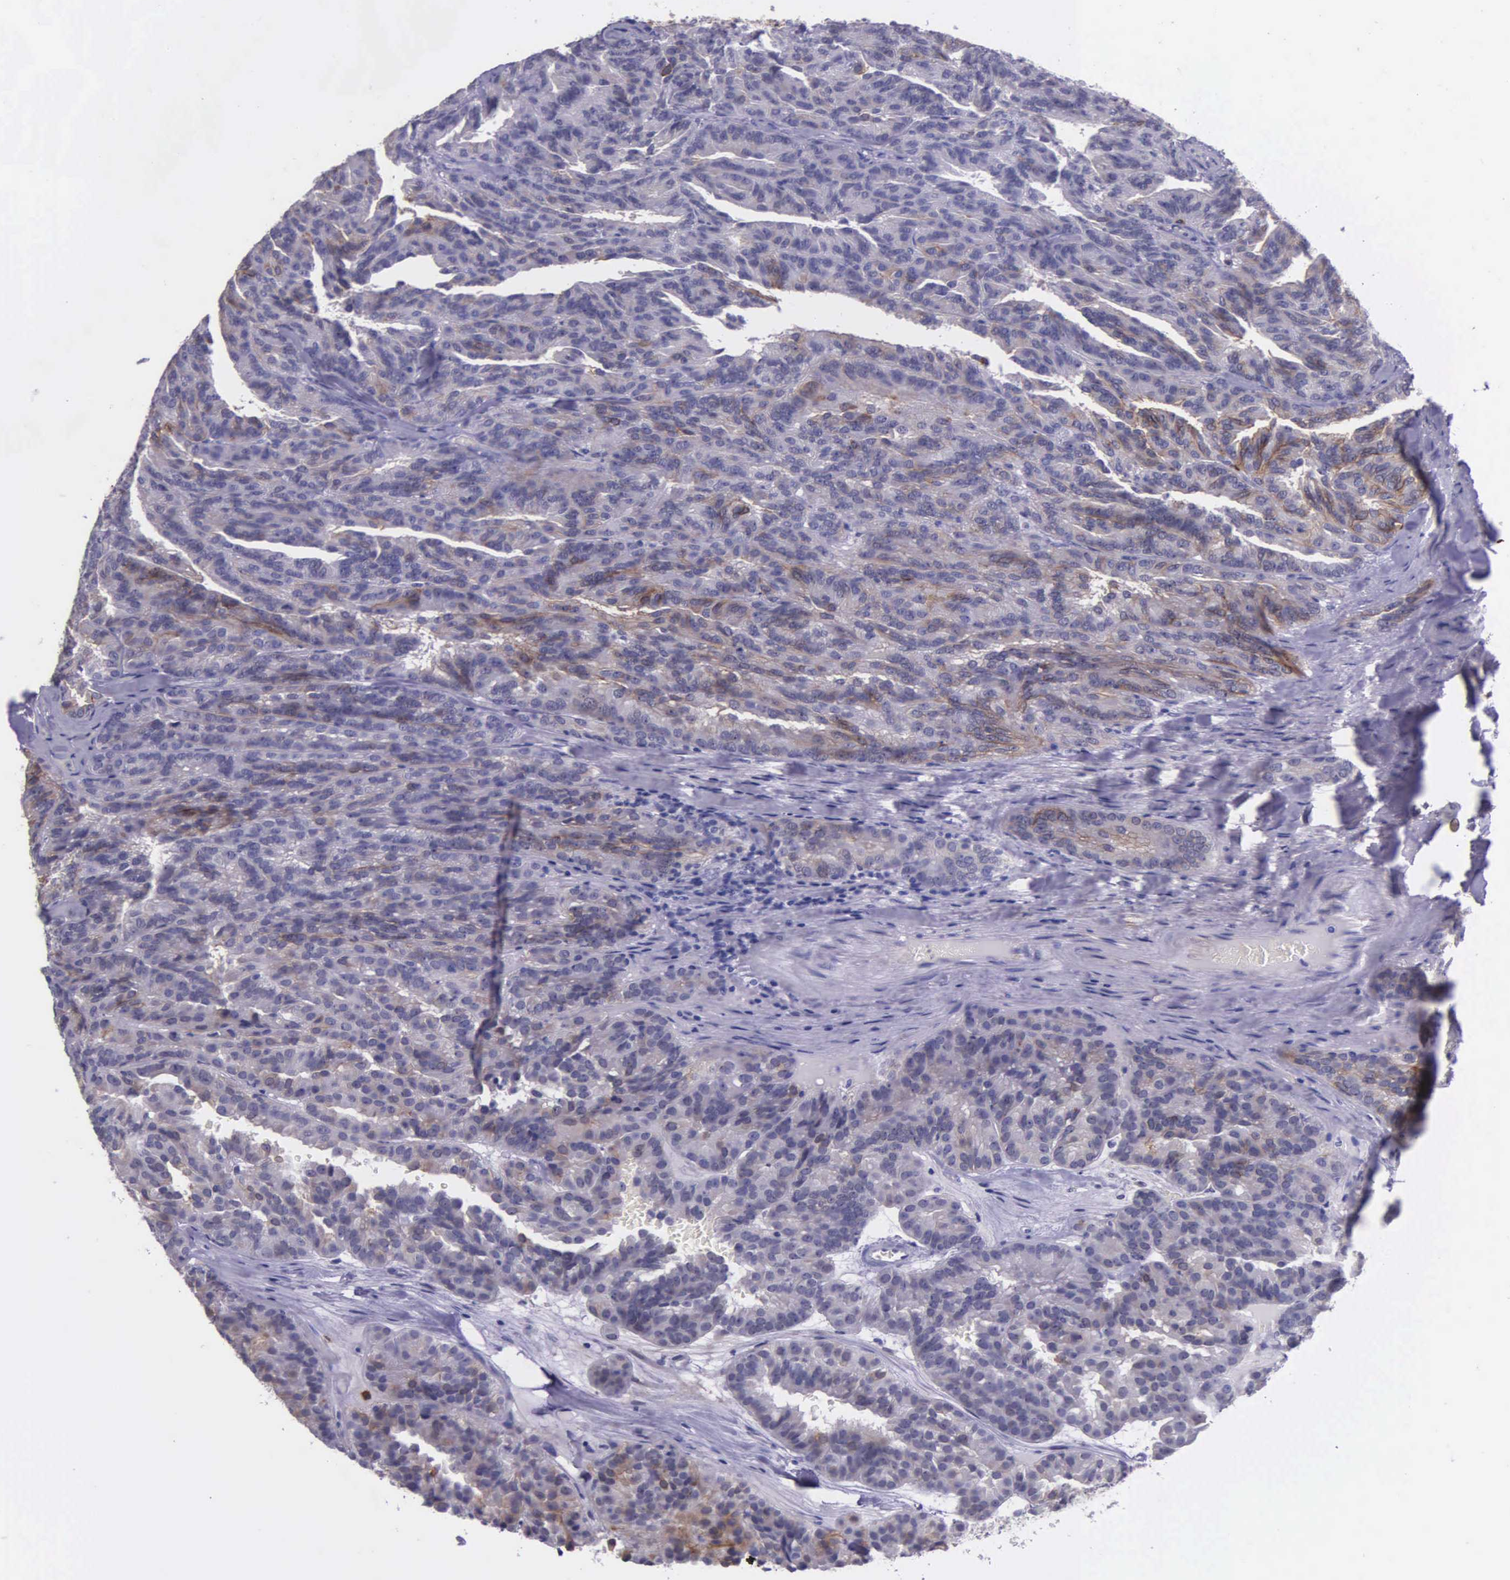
{"staining": {"intensity": "moderate", "quantity": ">75%", "location": "cytoplasmic/membranous"}, "tissue": "renal cancer", "cell_type": "Tumor cells", "image_type": "cancer", "snomed": [{"axis": "morphology", "description": "Adenocarcinoma, NOS"}, {"axis": "topography", "description": "Kidney"}], "caption": "Renal cancer stained with a protein marker demonstrates moderate staining in tumor cells.", "gene": "AHNAK2", "patient": {"sex": "male", "age": 46}}